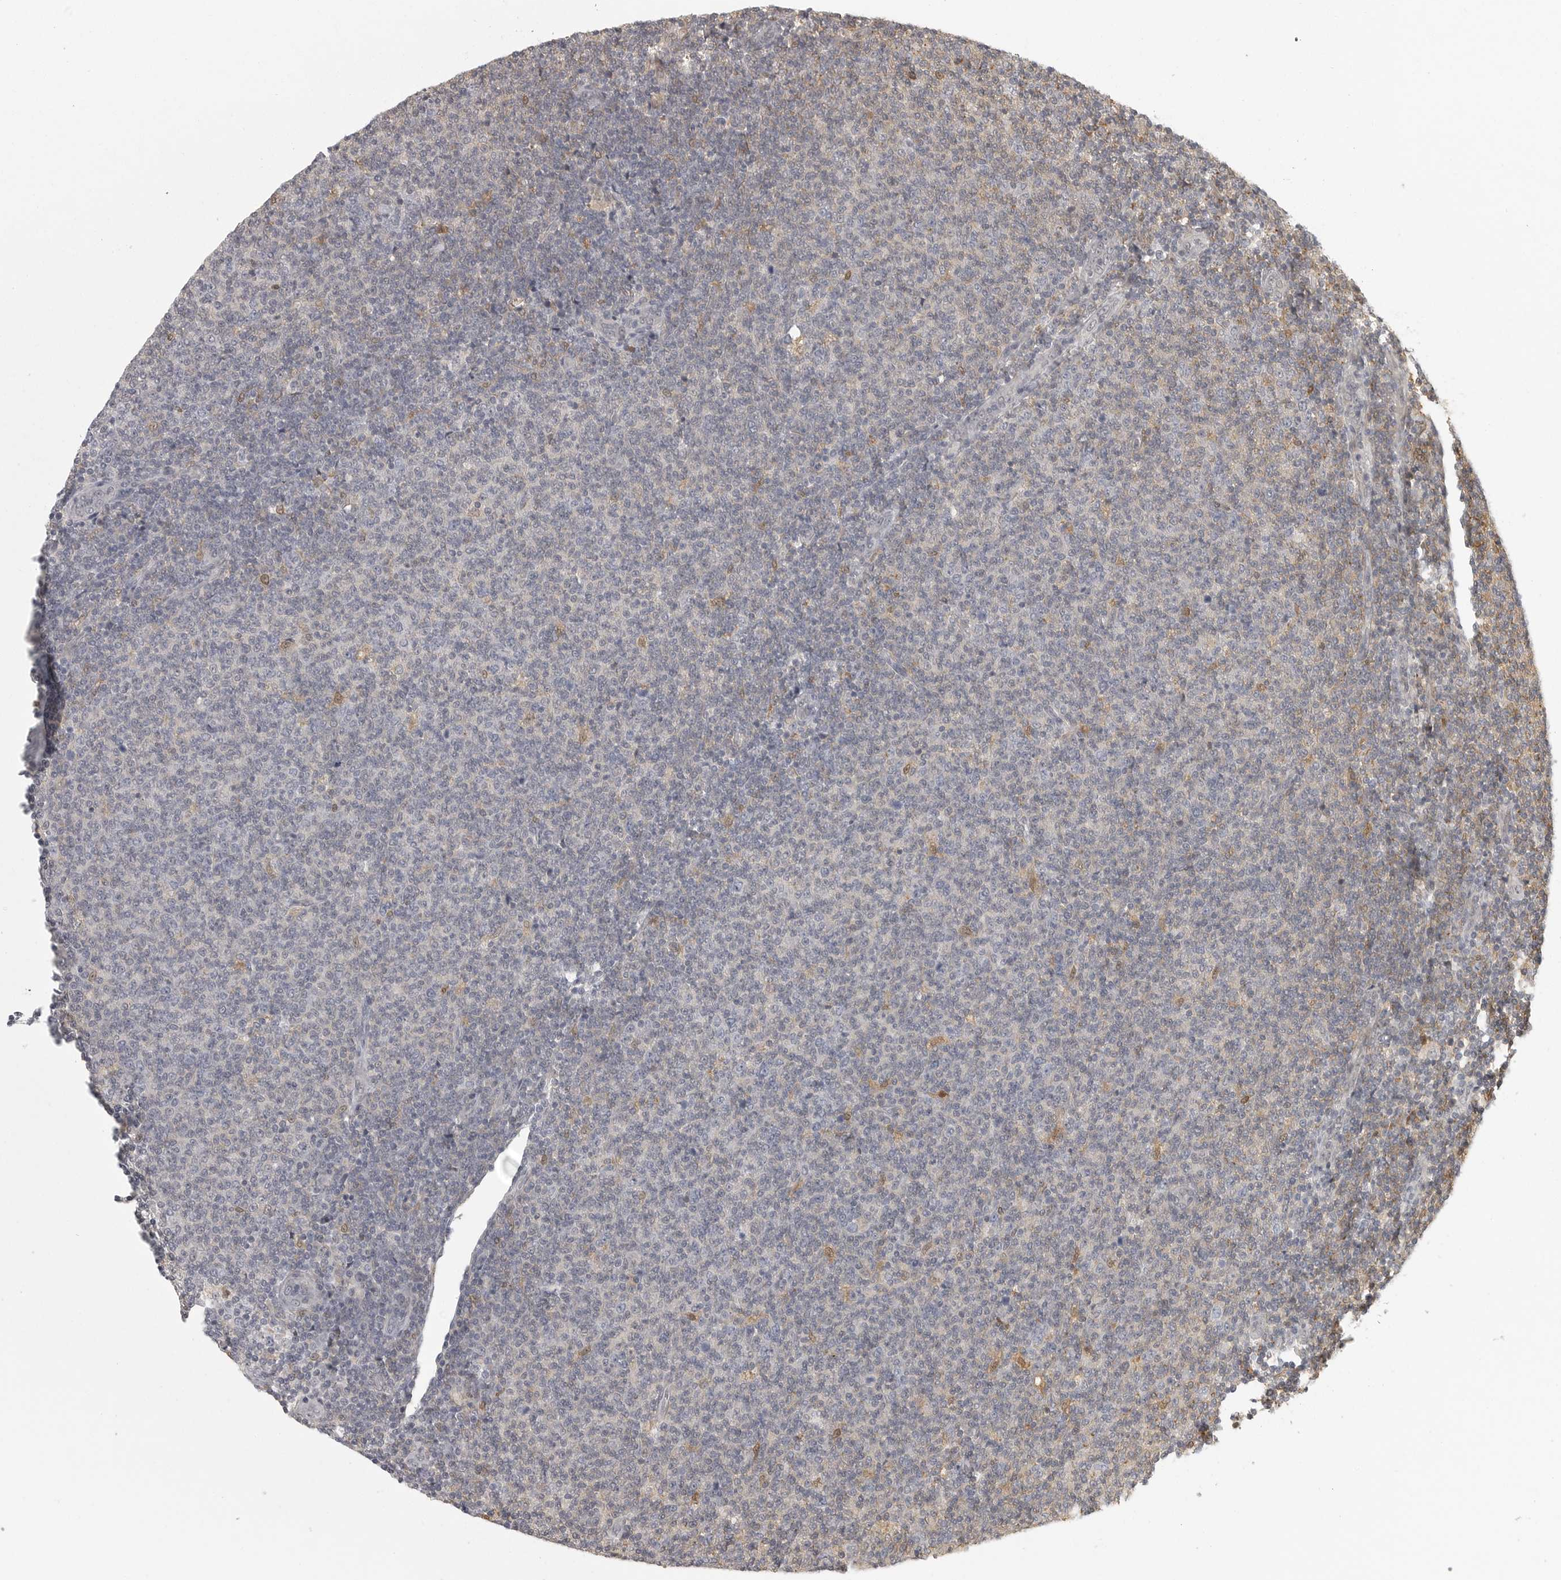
{"staining": {"intensity": "negative", "quantity": "none", "location": "none"}, "tissue": "lymphoma", "cell_type": "Tumor cells", "image_type": "cancer", "snomed": [{"axis": "morphology", "description": "Malignant lymphoma, non-Hodgkin's type, Low grade"}, {"axis": "topography", "description": "Lymph node"}], "caption": "DAB immunohistochemical staining of malignant lymphoma, non-Hodgkin's type (low-grade) exhibits no significant expression in tumor cells.", "gene": "UROD", "patient": {"sex": "male", "age": 66}}